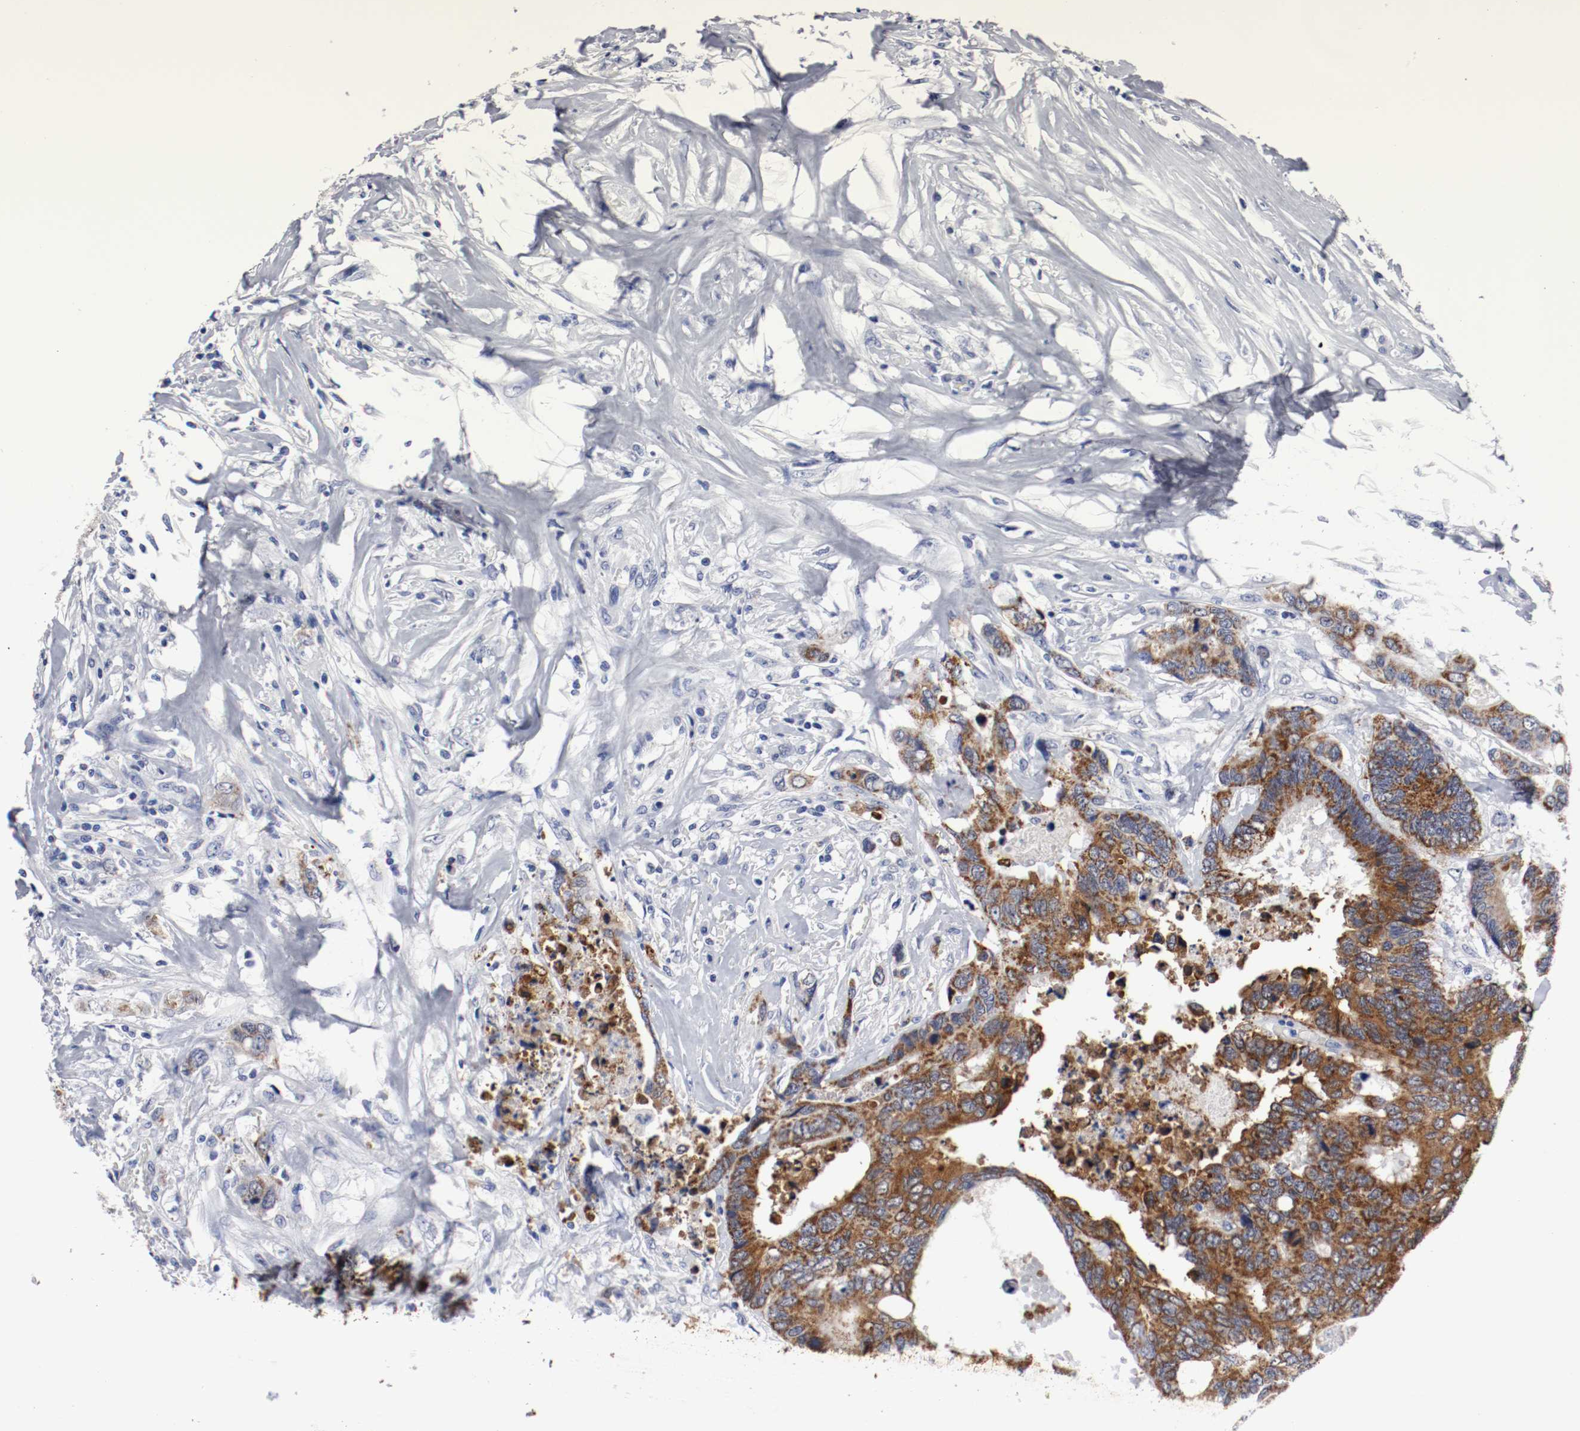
{"staining": {"intensity": "strong", "quantity": ">75%", "location": "cytoplasmic/membranous"}, "tissue": "colorectal cancer", "cell_type": "Tumor cells", "image_type": "cancer", "snomed": [{"axis": "morphology", "description": "Adenocarcinoma, NOS"}, {"axis": "topography", "description": "Rectum"}], "caption": "The photomicrograph reveals staining of colorectal cancer, revealing strong cytoplasmic/membranous protein staining (brown color) within tumor cells.", "gene": "GRHL2", "patient": {"sex": "male", "age": 55}}